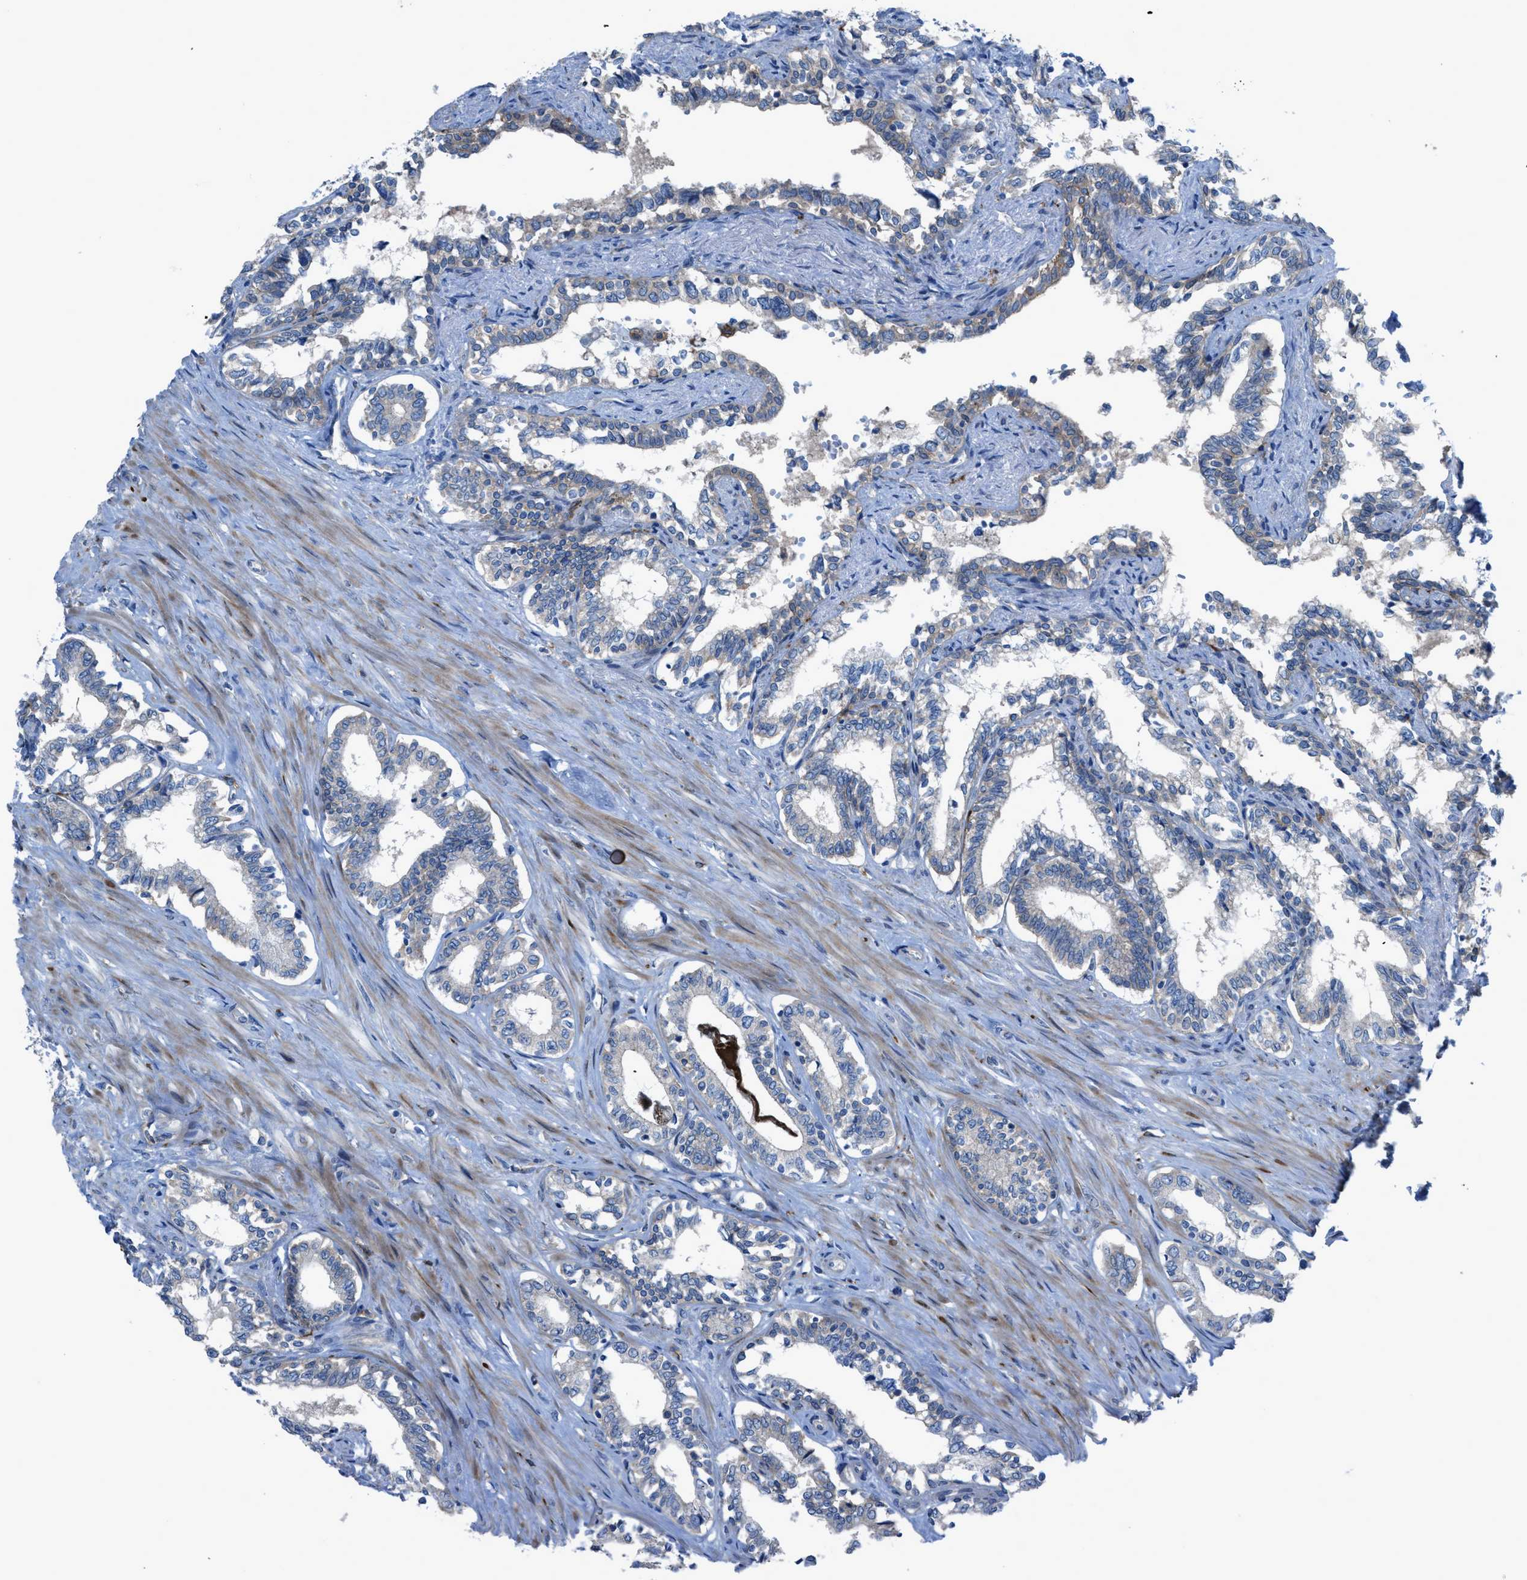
{"staining": {"intensity": "moderate", "quantity": "25%-75%", "location": "cytoplasmic/membranous"}, "tissue": "seminal vesicle", "cell_type": "Glandular cells", "image_type": "normal", "snomed": [{"axis": "morphology", "description": "Normal tissue, NOS"}, {"axis": "morphology", "description": "Adenocarcinoma, High grade"}, {"axis": "topography", "description": "Prostate"}, {"axis": "topography", "description": "Seminal veicle"}], "caption": "The image shows immunohistochemical staining of normal seminal vesicle. There is moderate cytoplasmic/membranous positivity is present in approximately 25%-75% of glandular cells. The protein is shown in brown color, while the nuclei are stained blue.", "gene": "EGFR", "patient": {"sex": "male", "age": 55}}